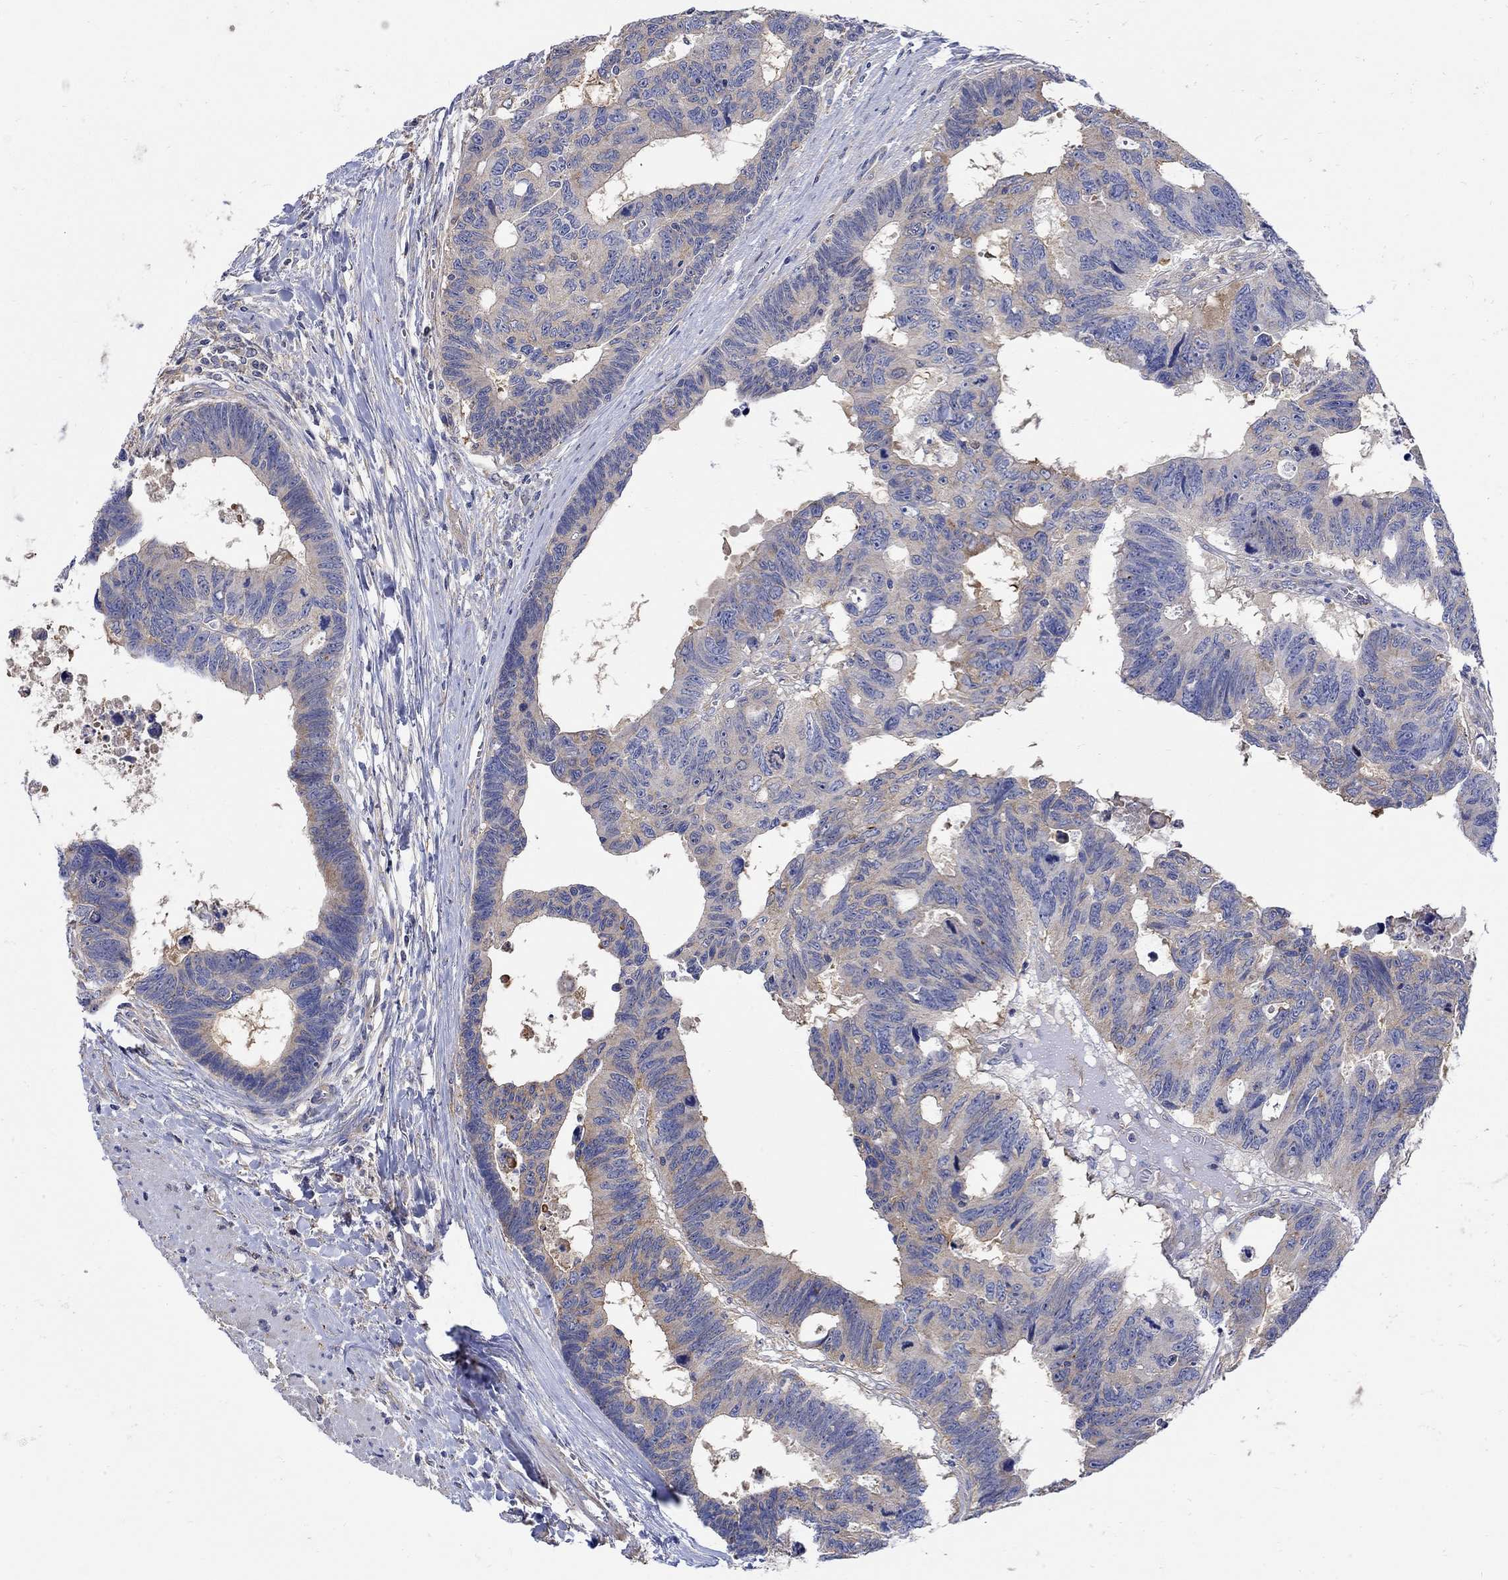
{"staining": {"intensity": "weak", "quantity": "<25%", "location": "cytoplasmic/membranous"}, "tissue": "colorectal cancer", "cell_type": "Tumor cells", "image_type": "cancer", "snomed": [{"axis": "morphology", "description": "Adenocarcinoma, NOS"}, {"axis": "topography", "description": "Colon"}], "caption": "Immunohistochemical staining of human colorectal cancer shows no significant staining in tumor cells.", "gene": "TEKT3", "patient": {"sex": "female", "age": 77}}